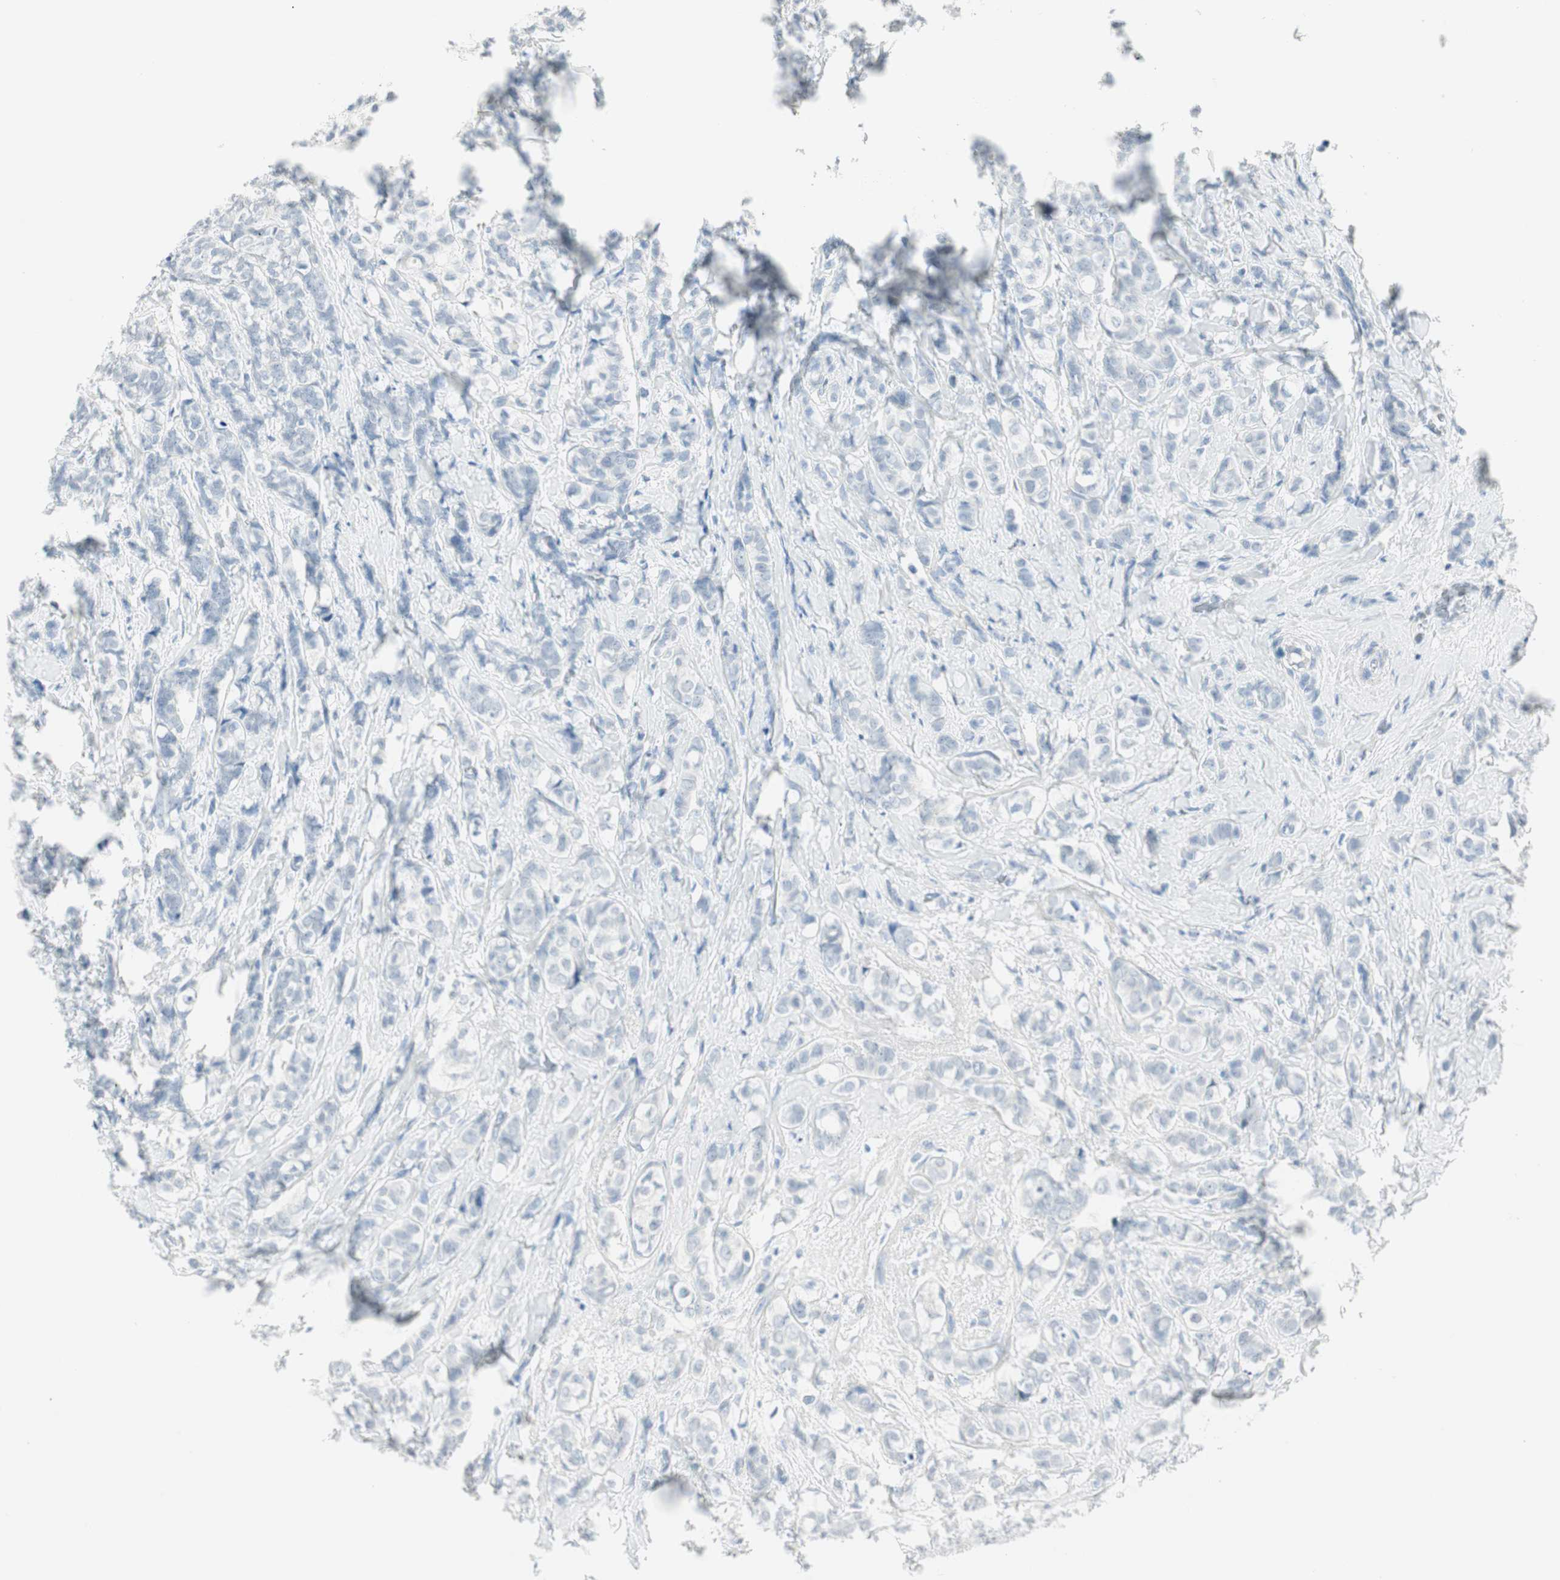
{"staining": {"intensity": "negative", "quantity": "none", "location": "none"}, "tissue": "breast cancer", "cell_type": "Tumor cells", "image_type": "cancer", "snomed": [{"axis": "morphology", "description": "Lobular carcinoma"}, {"axis": "topography", "description": "Breast"}], "caption": "Breast cancer (lobular carcinoma) was stained to show a protein in brown. There is no significant expression in tumor cells.", "gene": "MLLT10", "patient": {"sex": "female", "age": 60}}